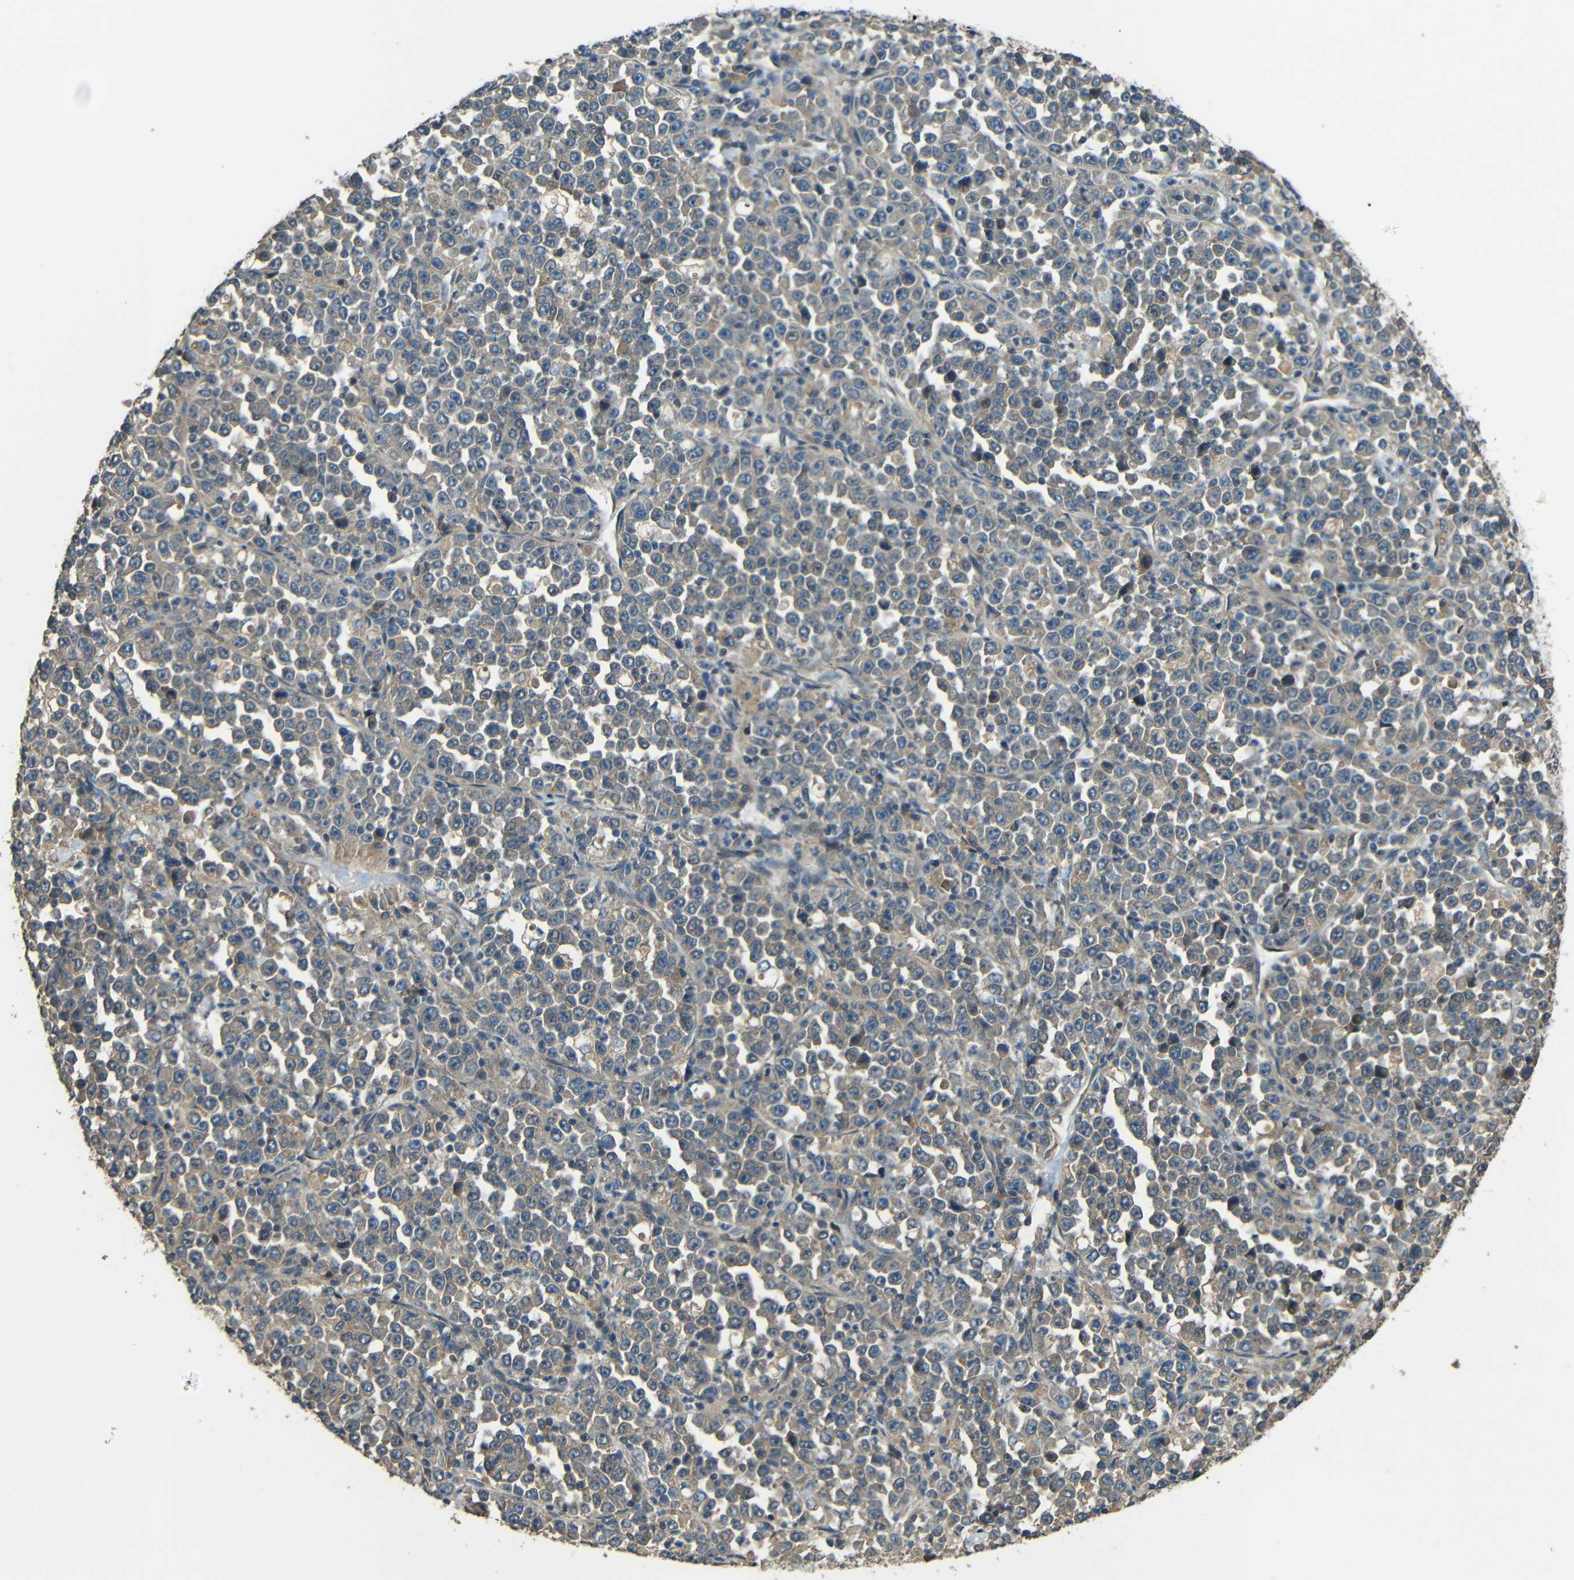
{"staining": {"intensity": "weak", "quantity": "25%-75%", "location": "cytoplasmic/membranous"}, "tissue": "stomach cancer", "cell_type": "Tumor cells", "image_type": "cancer", "snomed": [{"axis": "morphology", "description": "Normal tissue, NOS"}, {"axis": "morphology", "description": "Adenocarcinoma, NOS"}, {"axis": "topography", "description": "Stomach, upper"}, {"axis": "topography", "description": "Stomach"}], "caption": "Immunohistochemical staining of human stomach cancer (adenocarcinoma) shows weak cytoplasmic/membranous protein positivity in approximately 25%-75% of tumor cells.", "gene": "ACACA", "patient": {"sex": "male", "age": 59}}